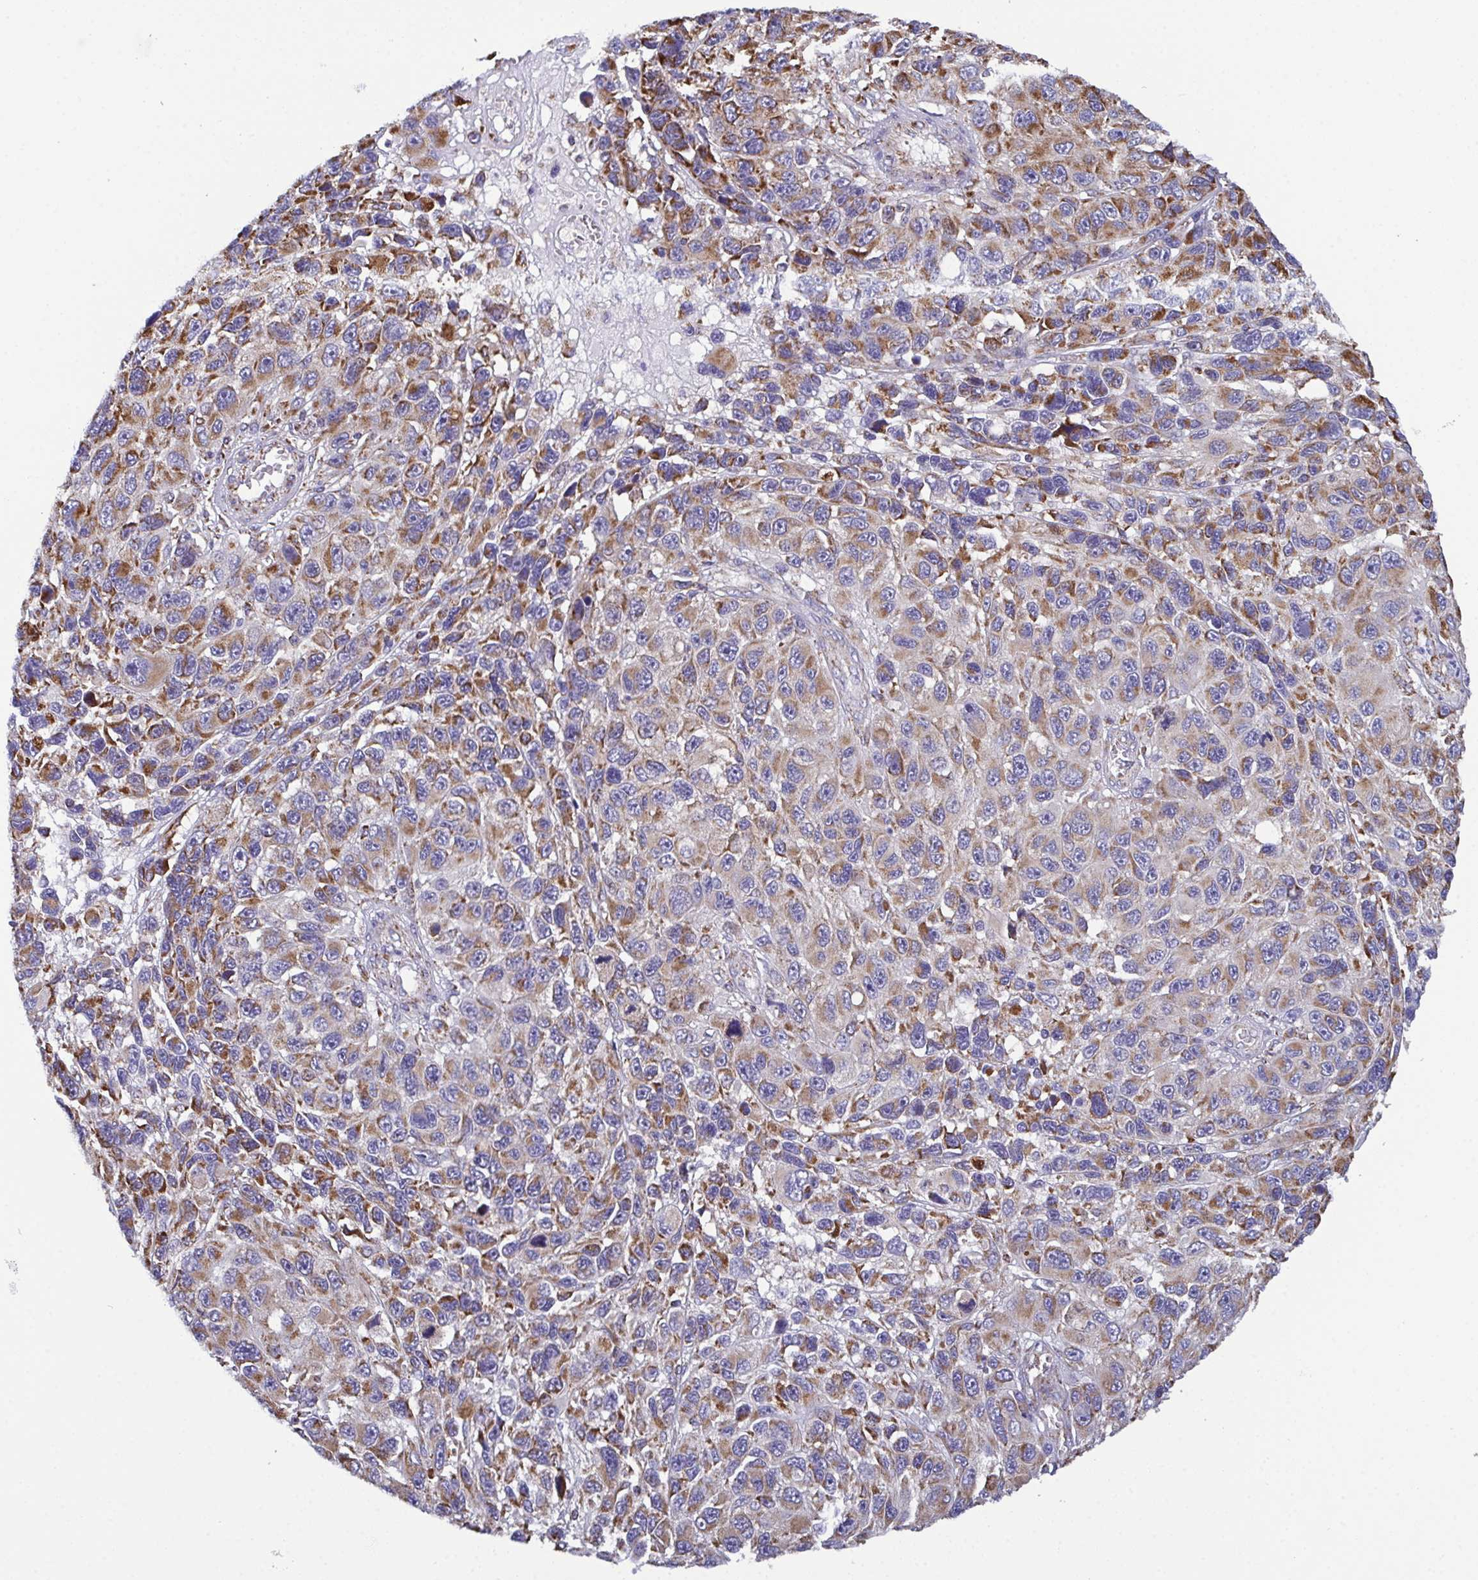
{"staining": {"intensity": "moderate", "quantity": ">75%", "location": "cytoplasmic/membranous"}, "tissue": "melanoma", "cell_type": "Tumor cells", "image_type": "cancer", "snomed": [{"axis": "morphology", "description": "Malignant melanoma, NOS"}, {"axis": "topography", "description": "Skin"}], "caption": "Human malignant melanoma stained with a protein marker shows moderate staining in tumor cells.", "gene": "CSDE1", "patient": {"sex": "male", "age": 53}}